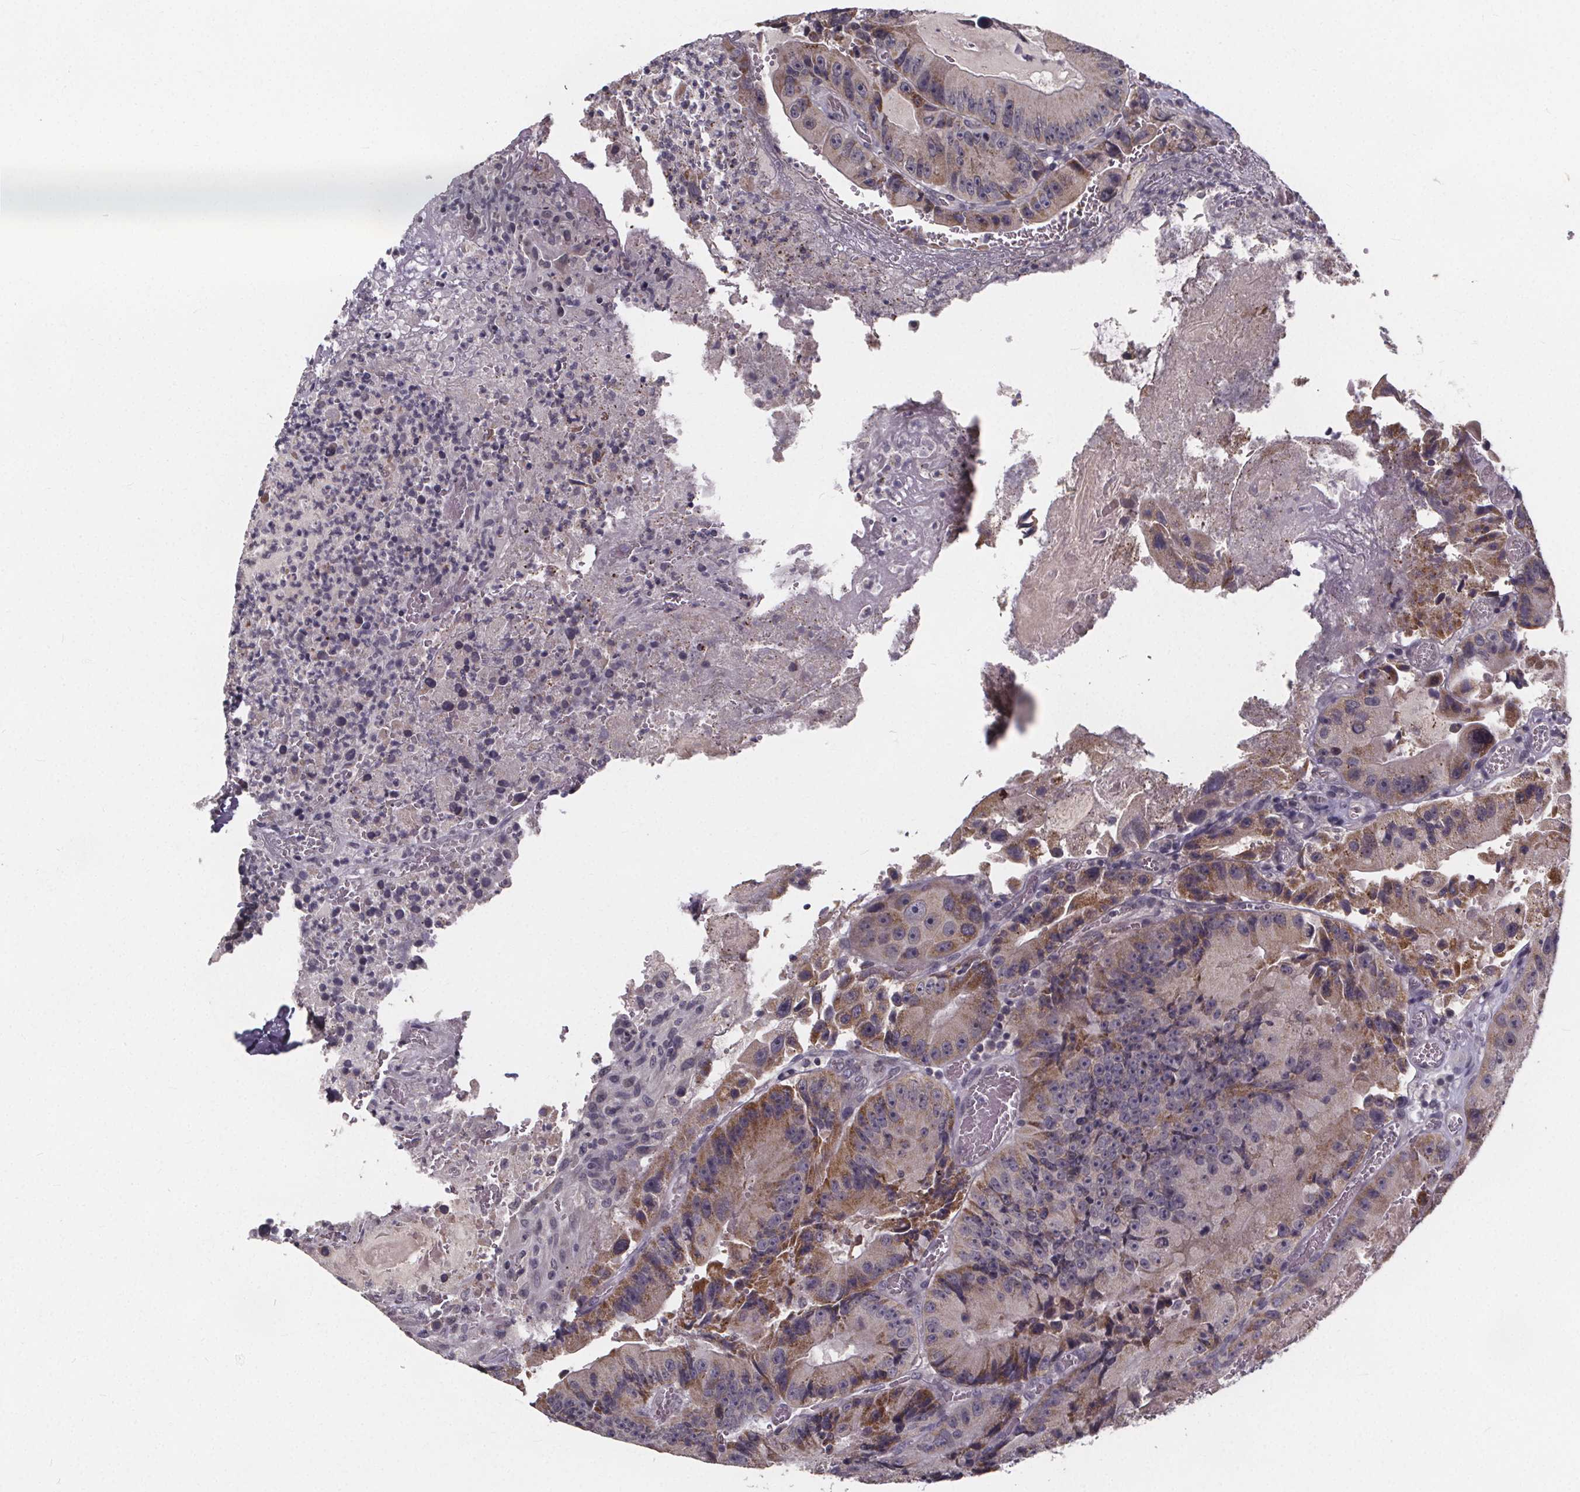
{"staining": {"intensity": "moderate", "quantity": "25%-75%", "location": "cytoplasmic/membranous"}, "tissue": "colorectal cancer", "cell_type": "Tumor cells", "image_type": "cancer", "snomed": [{"axis": "morphology", "description": "Adenocarcinoma, NOS"}, {"axis": "topography", "description": "Colon"}], "caption": "Moderate cytoplasmic/membranous staining for a protein is seen in about 25%-75% of tumor cells of colorectal adenocarcinoma using immunohistochemistry.", "gene": "FAM181B", "patient": {"sex": "female", "age": 86}}